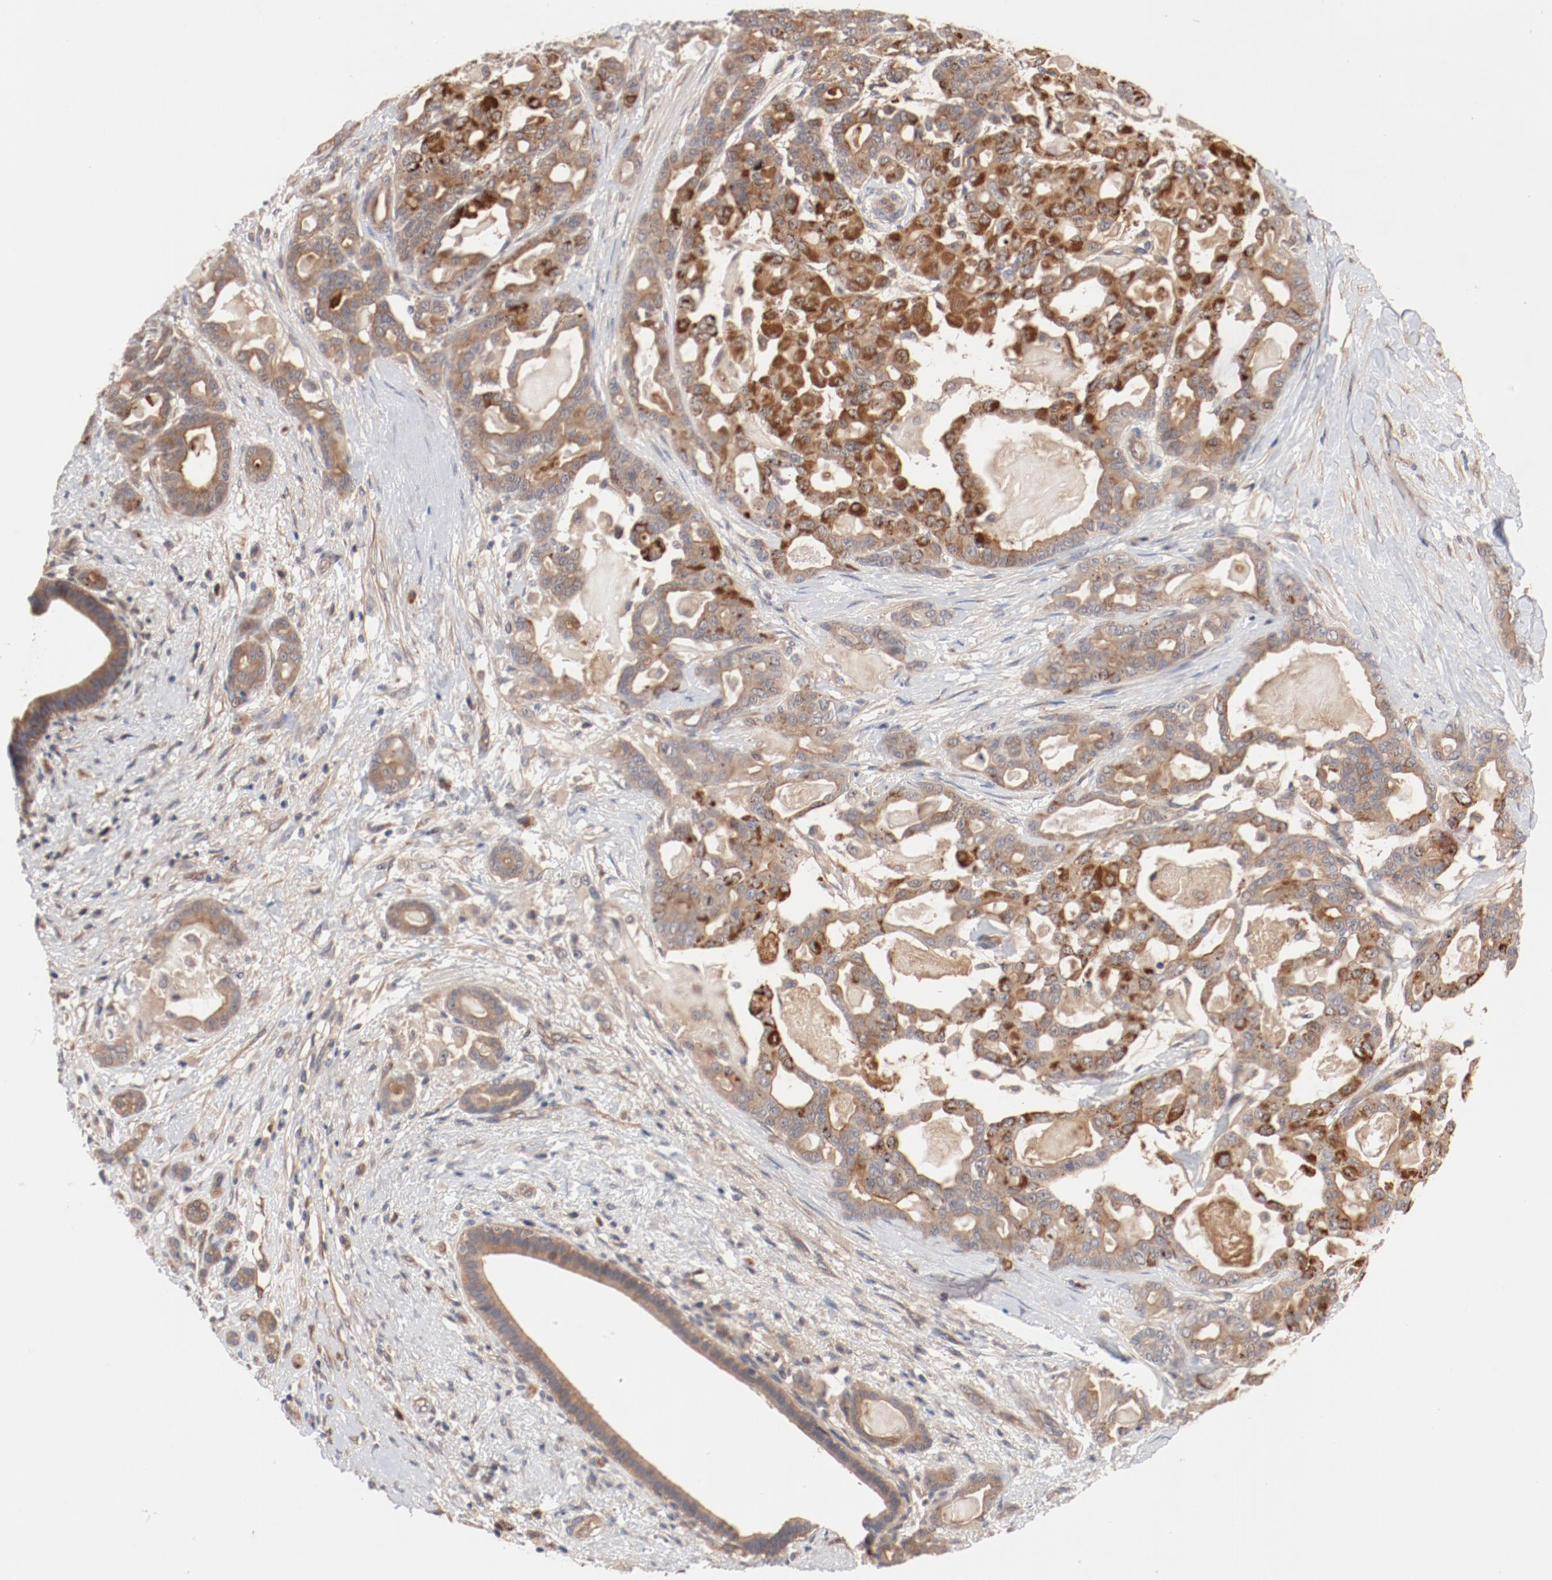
{"staining": {"intensity": "moderate", "quantity": ">75%", "location": "cytoplasmic/membranous"}, "tissue": "pancreatic cancer", "cell_type": "Tumor cells", "image_type": "cancer", "snomed": [{"axis": "morphology", "description": "Adenocarcinoma, NOS"}, {"axis": "topography", "description": "Pancreas"}], "caption": "A micrograph showing moderate cytoplasmic/membranous staining in approximately >75% of tumor cells in adenocarcinoma (pancreatic), as visualized by brown immunohistochemical staining.", "gene": "PITPNM2", "patient": {"sex": "male", "age": 63}}